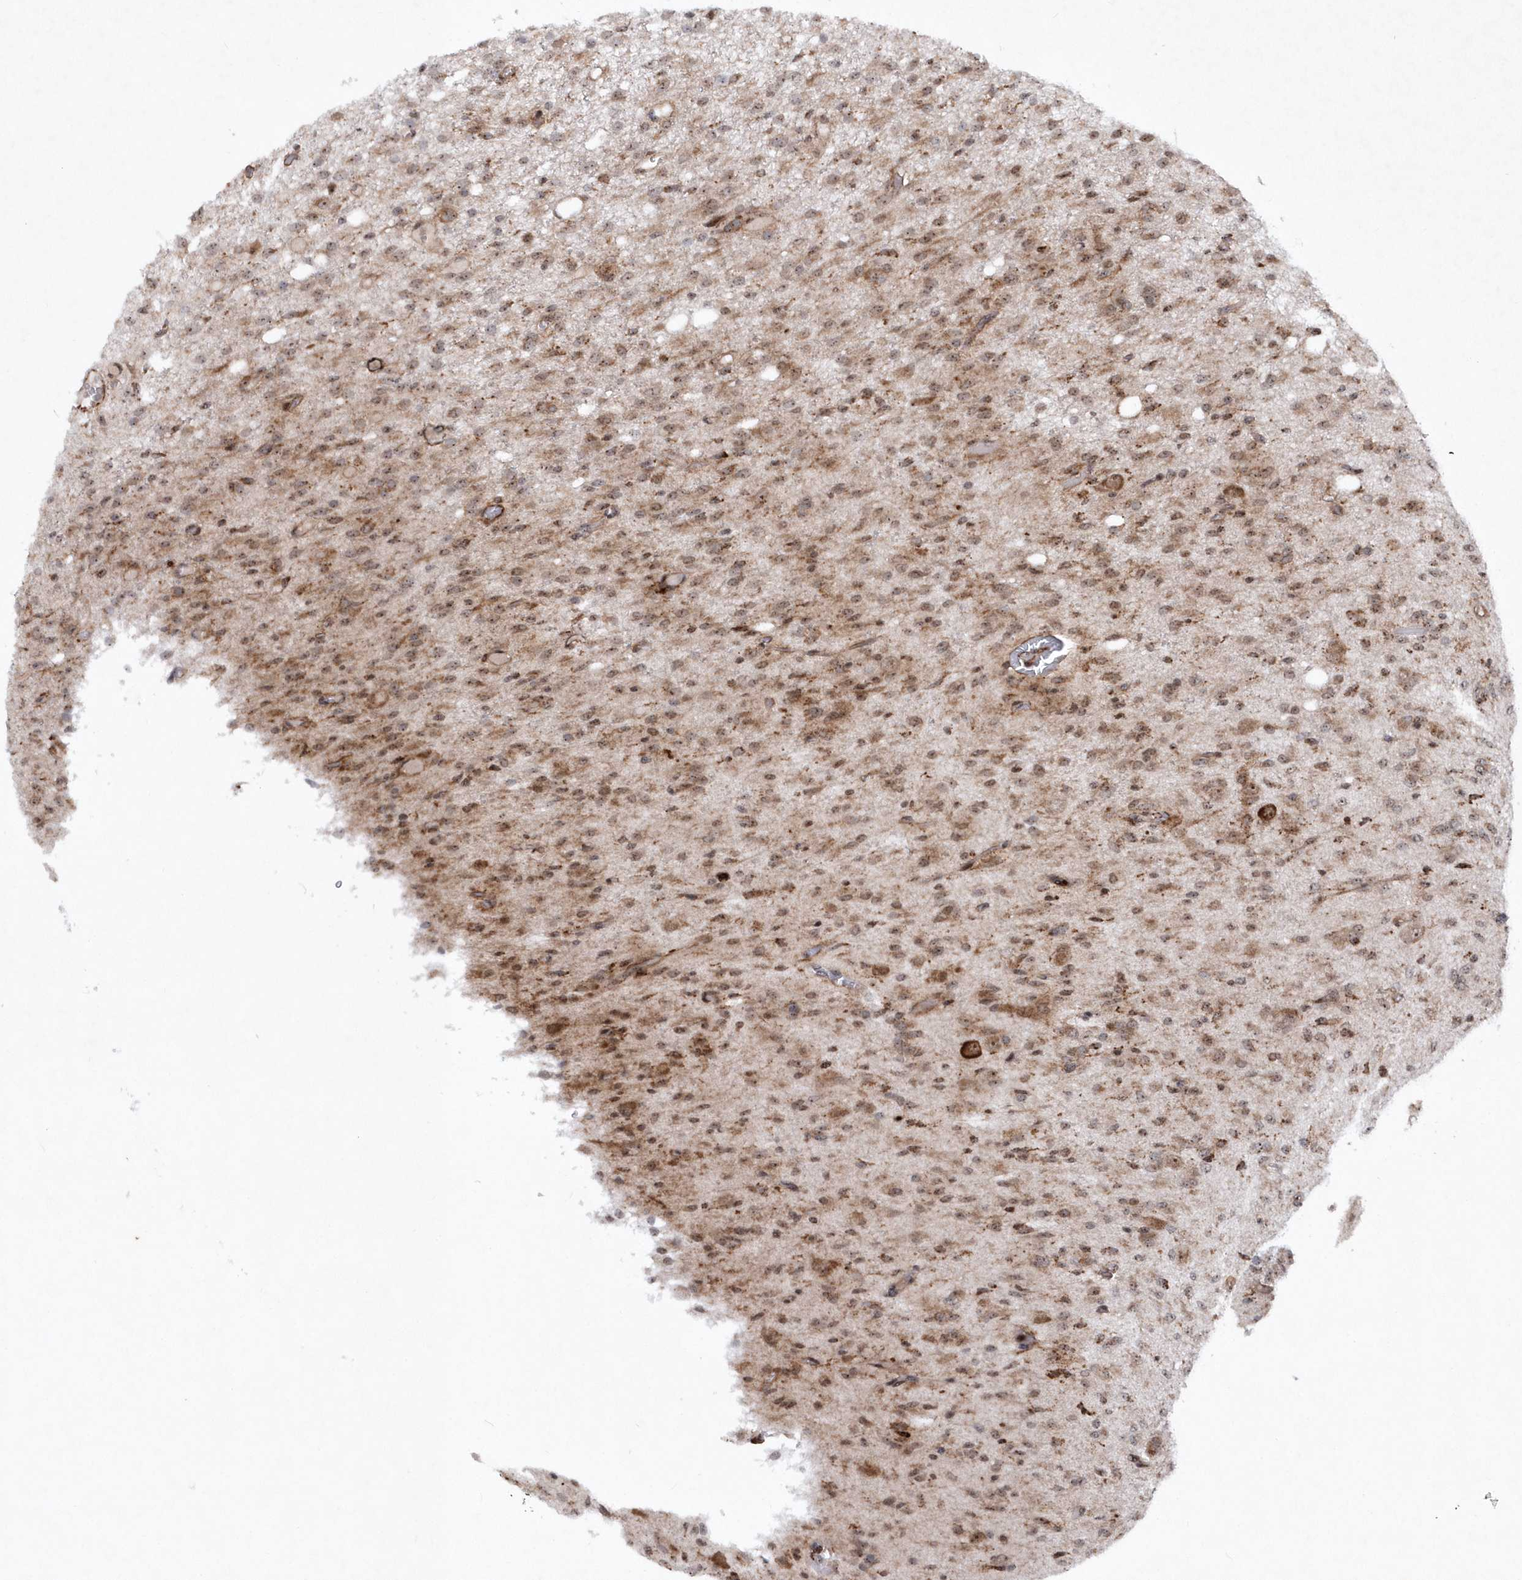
{"staining": {"intensity": "moderate", "quantity": ">75%", "location": "cytoplasmic/membranous,nuclear"}, "tissue": "glioma", "cell_type": "Tumor cells", "image_type": "cancer", "snomed": [{"axis": "morphology", "description": "Glioma, malignant, High grade"}, {"axis": "topography", "description": "Brain"}], "caption": "High-power microscopy captured an IHC micrograph of malignant glioma (high-grade), revealing moderate cytoplasmic/membranous and nuclear positivity in approximately >75% of tumor cells.", "gene": "SOWAHB", "patient": {"sex": "female", "age": 59}}